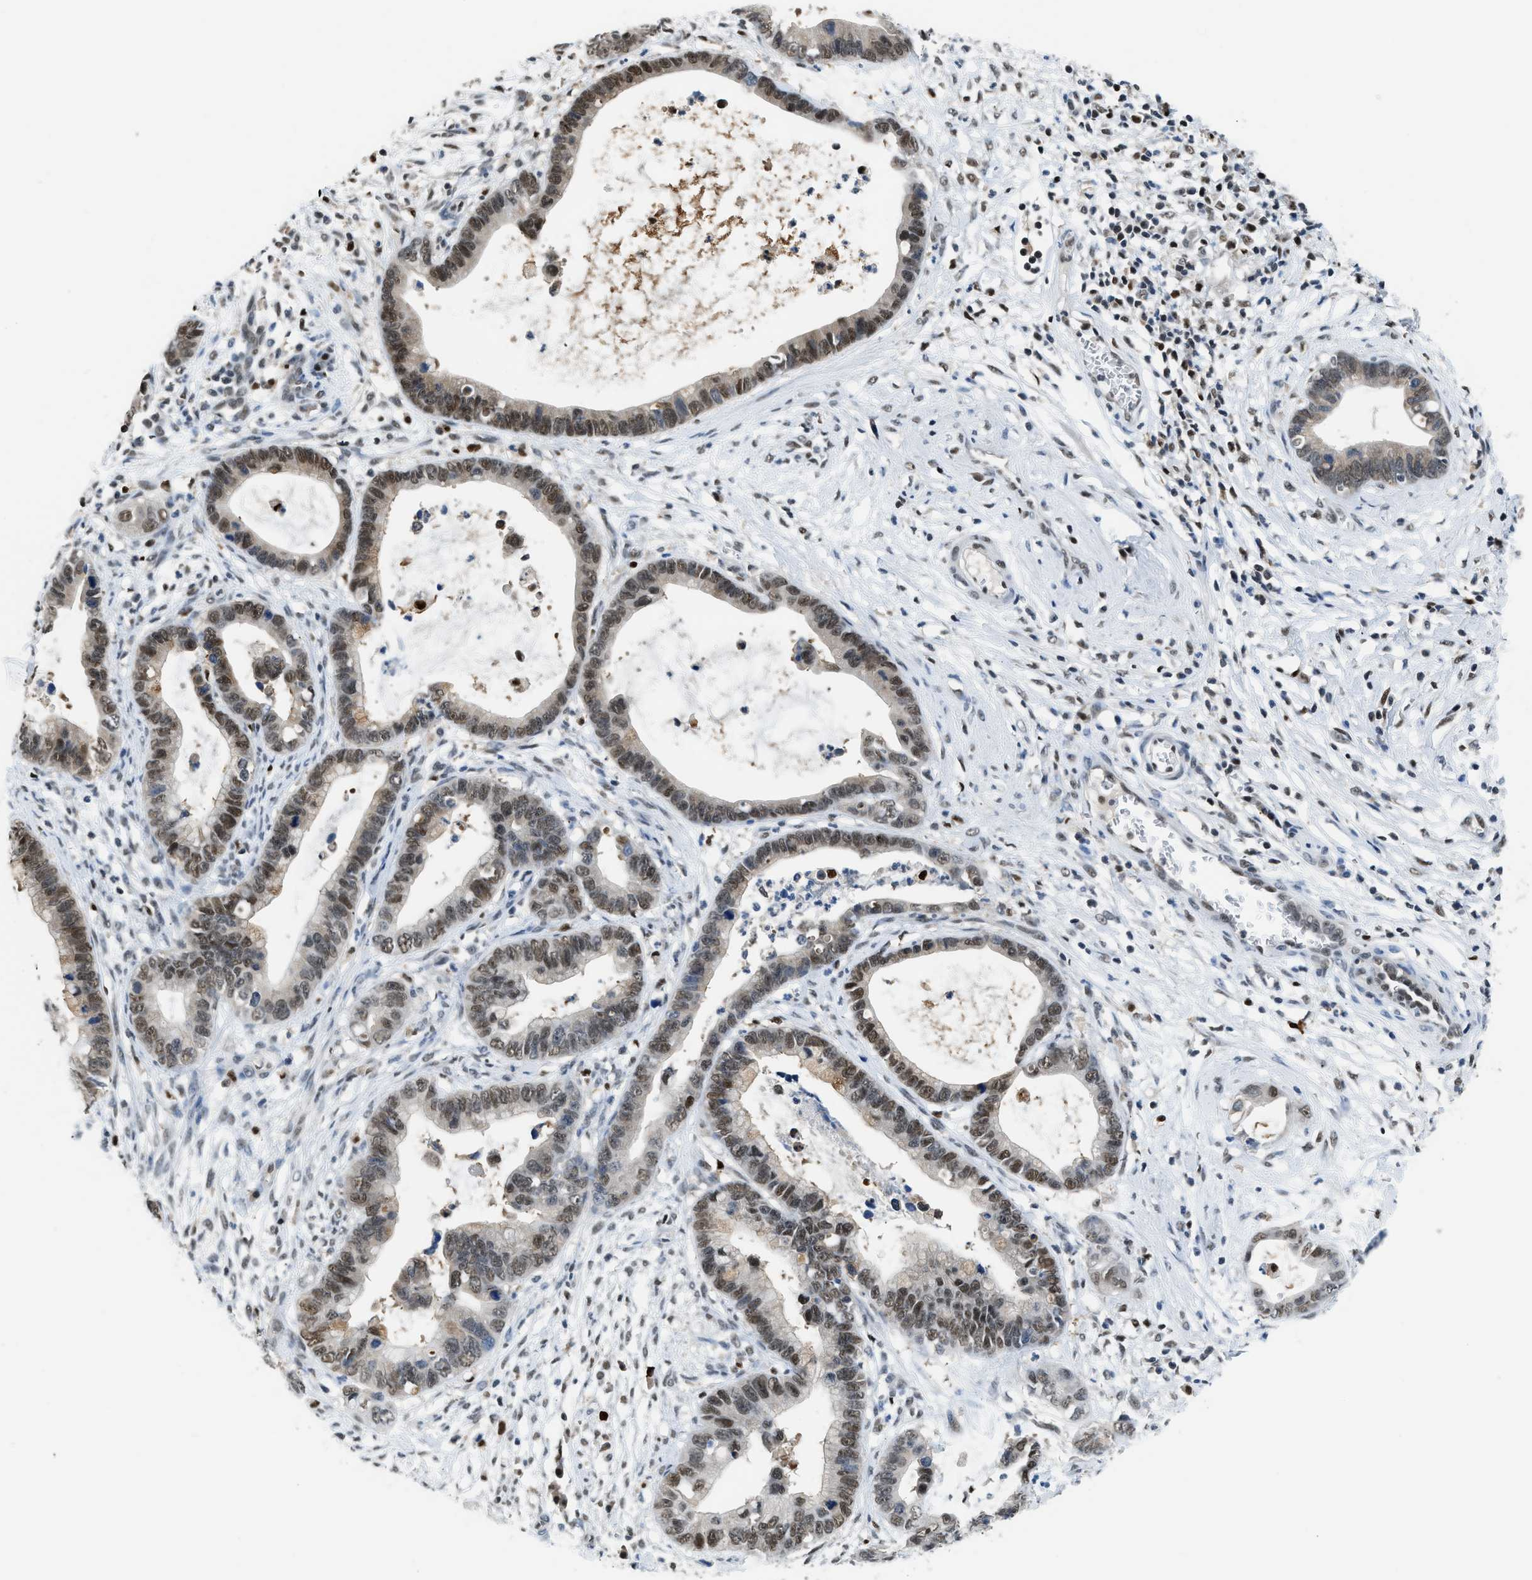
{"staining": {"intensity": "moderate", "quantity": ">75%", "location": "nuclear"}, "tissue": "cervical cancer", "cell_type": "Tumor cells", "image_type": "cancer", "snomed": [{"axis": "morphology", "description": "Adenocarcinoma, NOS"}, {"axis": "topography", "description": "Cervix"}], "caption": "Cervical cancer was stained to show a protein in brown. There is medium levels of moderate nuclear staining in approximately >75% of tumor cells.", "gene": "ALX1", "patient": {"sex": "female", "age": 44}}